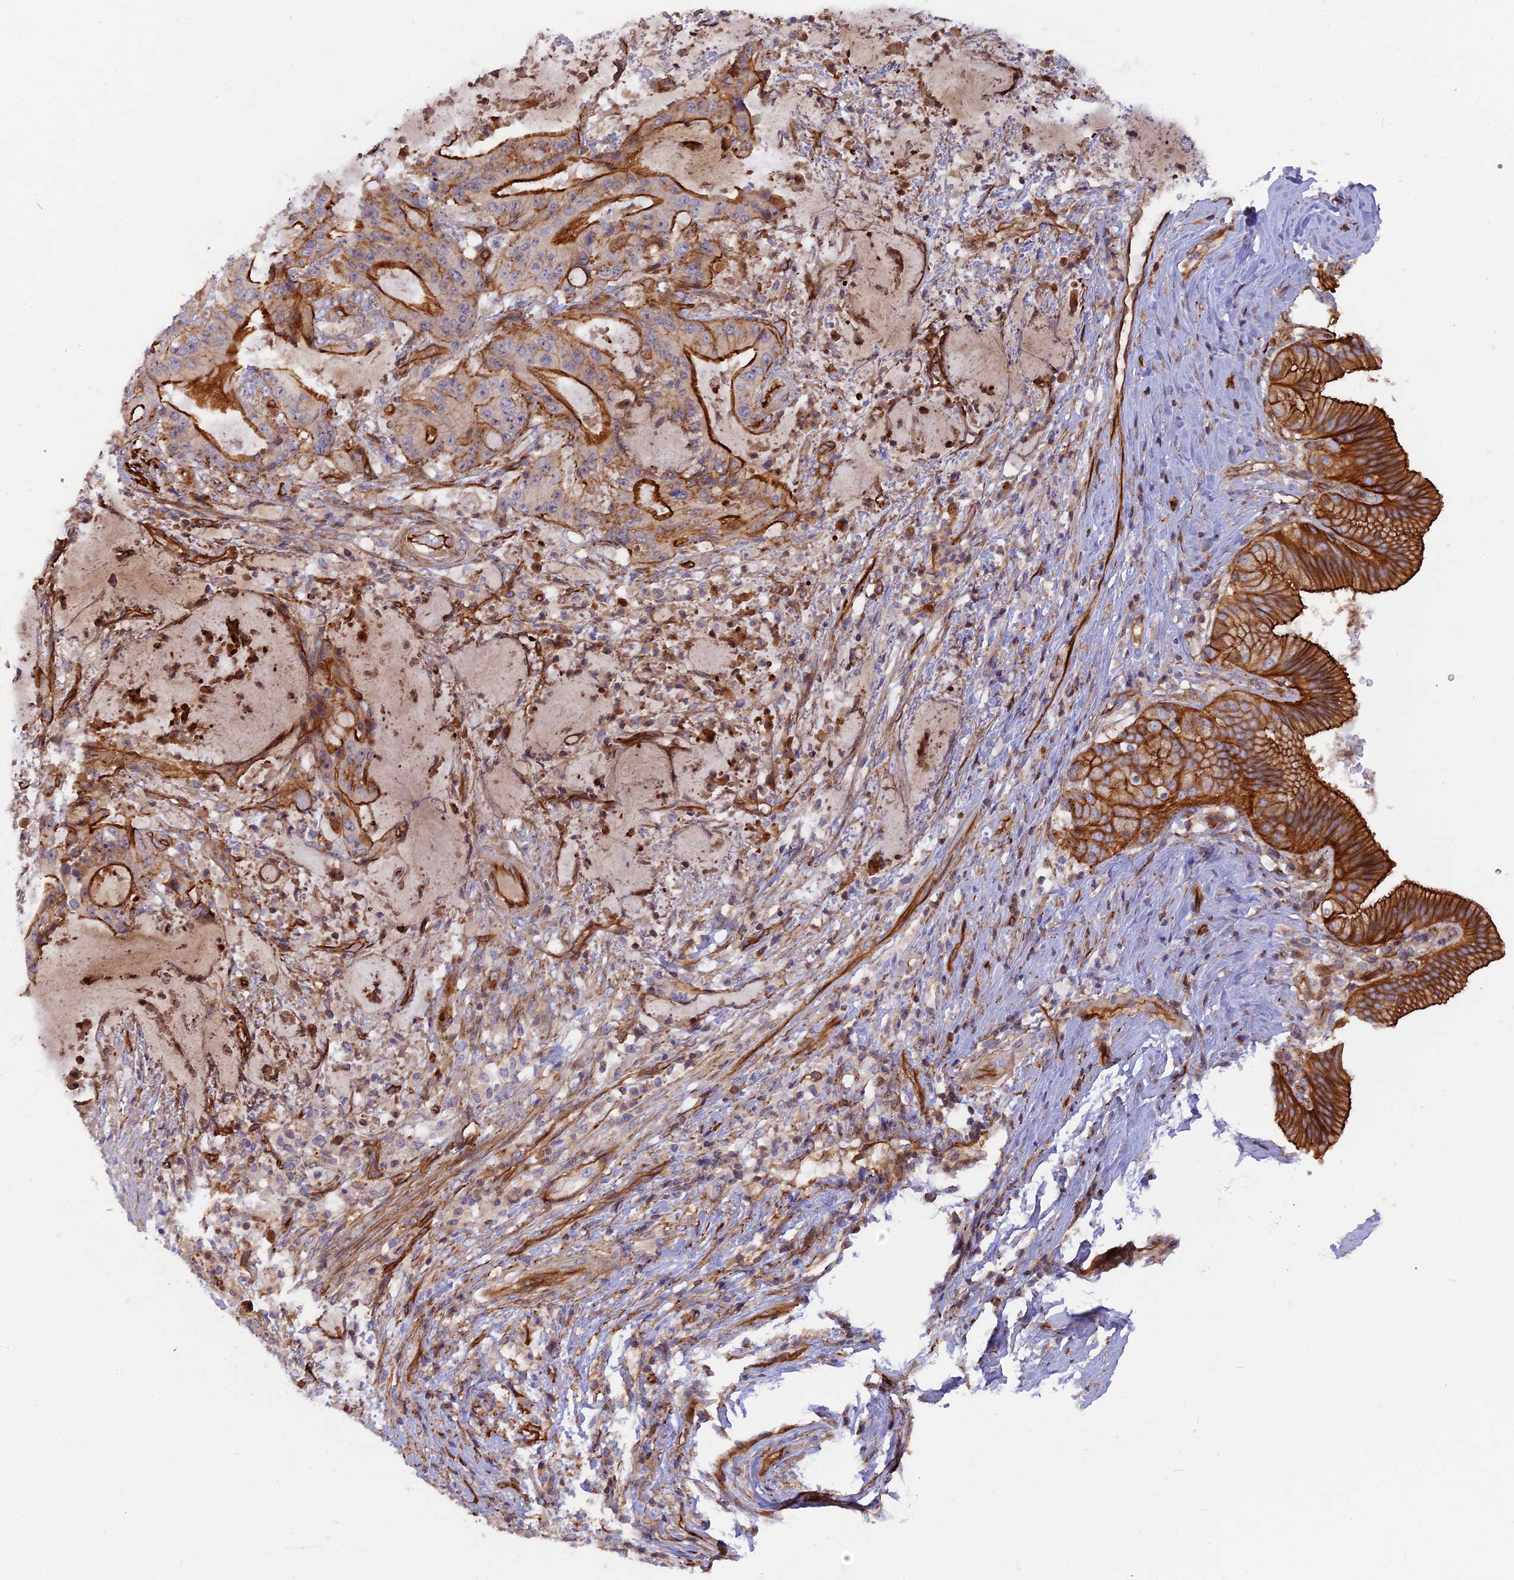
{"staining": {"intensity": "strong", "quantity": "25%-75%", "location": "cytoplasmic/membranous"}, "tissue": "liver cancer", "cell_type": "Tumor cells", "image_type": "cancer", "snomed": [{"axis": "morphology", "description": "Normal tissue, NOS"}, {"axis": "morphology", "description": "Cholangiocarcinoma"}, {"axis": "topography", "description": "Liver"}, {"axis": "topography", "description": "Peripheral nerve tissue"}], "caption": "Cholangiocarcinoma (liver) stained for a protein (brown) exhibits strong cytoplasmic/membranous positive positivity in about 25%-75% of tumor cells.", "gene": "CNBD2", "patient": {"sex": "female", "age": 73}}